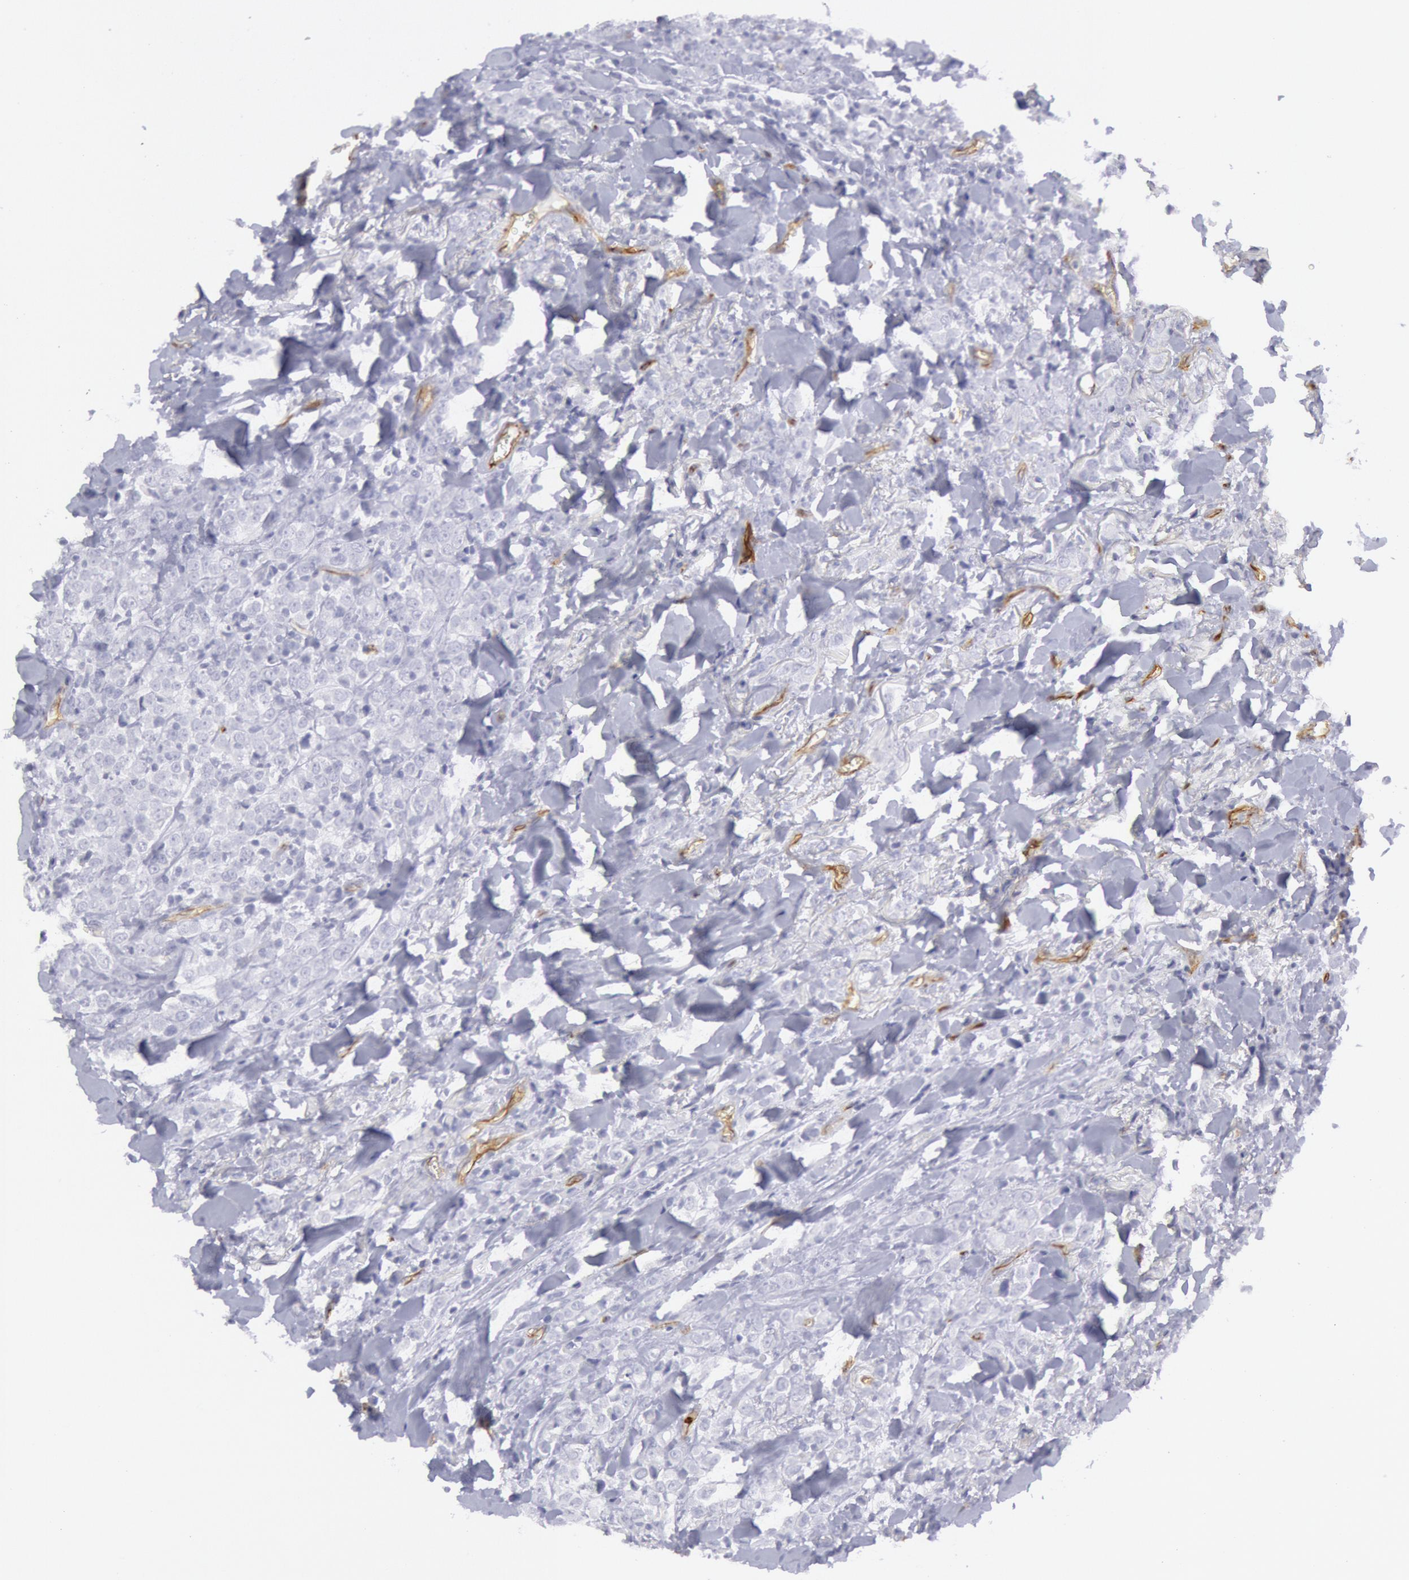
{"staining": {"intensity": "negative", "quantity": "none", "location": "none"}, "tissue": "breast cancer", "cell_type": "Tumor cells", "image_type": "cancer", "snomed": [{"axis": "morphology", "description": "Lobular carcinoma"}, {"axis": "topography", "description": "Breast"}], "caption": "Breast cancer was stained to show a protein in brown. There is no significant staining in tumor cells.", "gene": "CDH13", "patient": {"sex": "female", "age": 57}}